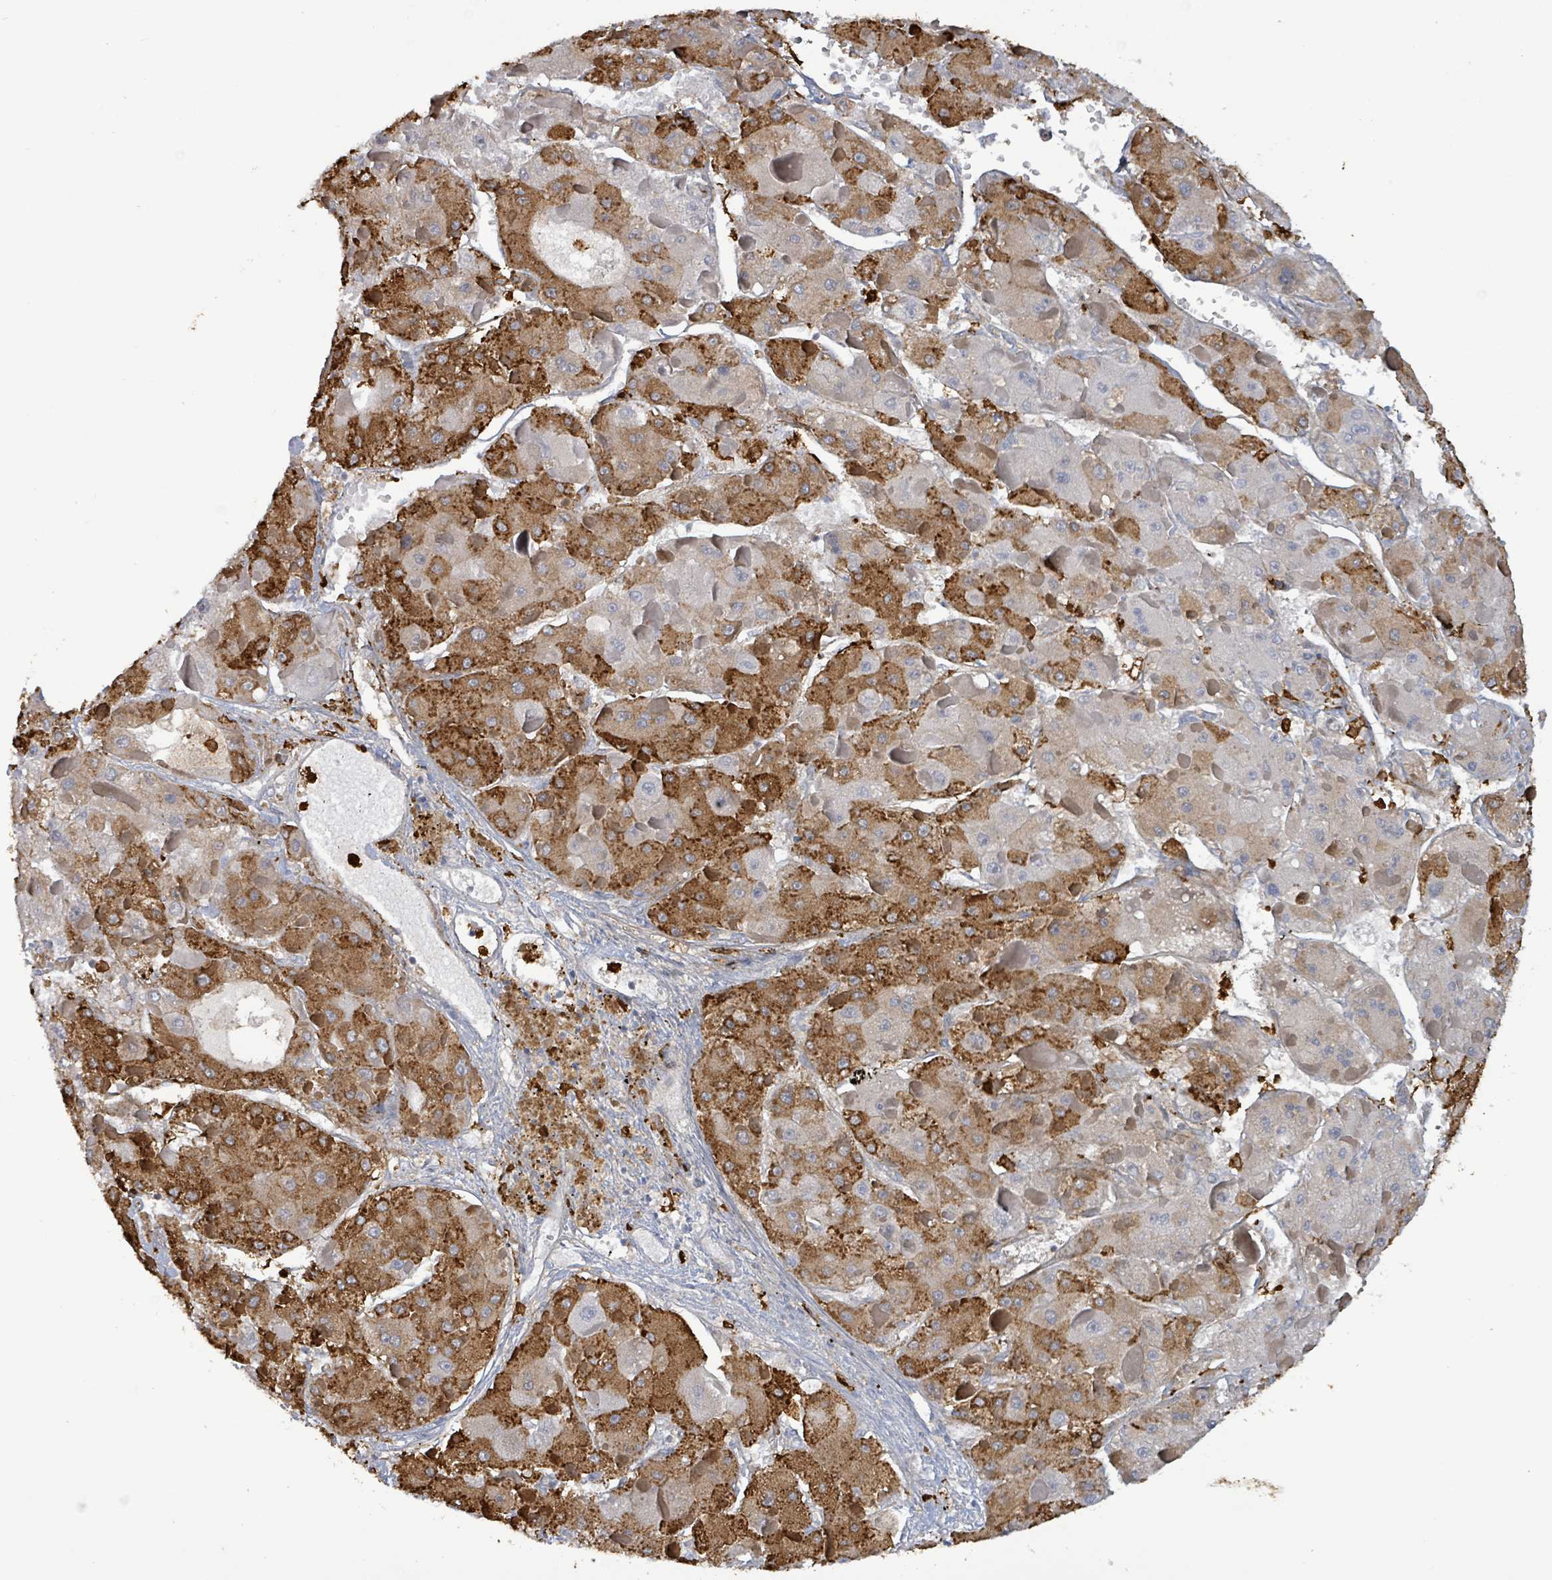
{"staining": {"intensity": "strong", "quantity": "25%-75%", "location": "cytoplasmic/membranous"}, "tissue": "liver cancer", "cell_type": "Tumor cells", "image_type": "cancer", "snomed": [{"axis": "morphology", "description": "Carcinoma, Hepatocellular, NOS"}, {"axis": "topography", "description": "Liver"}], "caption": "Immunohistochemical staining of human hepatocellular carcinoma (liver) displays strong cytoplasmic/membranous protein expression in approximately 25%-75% of tumor cells.", "gene": "FAM210A", "patient": {"sex": "female", "age": 73}}